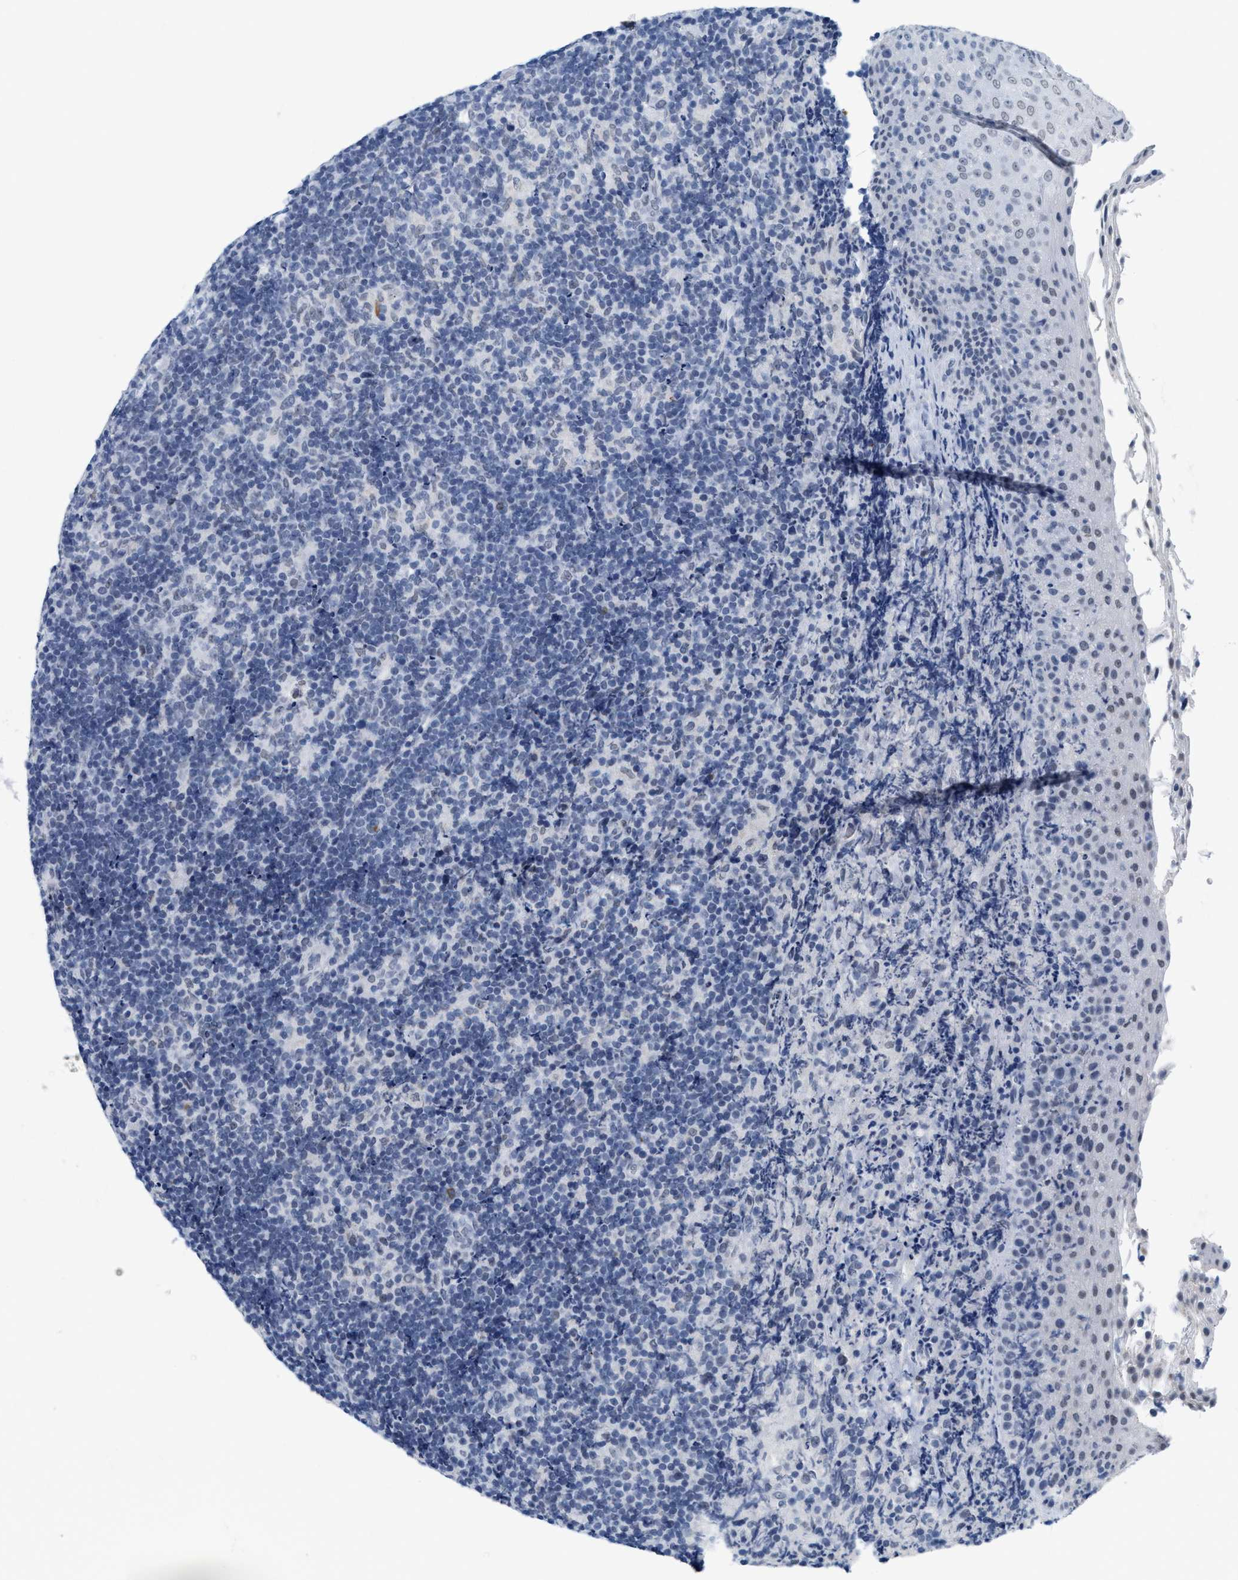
{"staining": {"intensity": "negative", "quantity": "none", "location": "none"}, "tissue": "lymphoma", "cell_type": "Tumor cells", "image_type": "cancer", "snomed": [{"axis": "morphology", "description": "Malignant lymphoma, non-Hodgkin's type, High grade"}, {"axis": "topography", "description": "Tonsil"}], "caption": "DAB immunohistochemical staining of human lymphoma shows no significant positivity in tumor cells.", "gene": "XIRP1", "patient": {"sex": "female", "age": 36}}